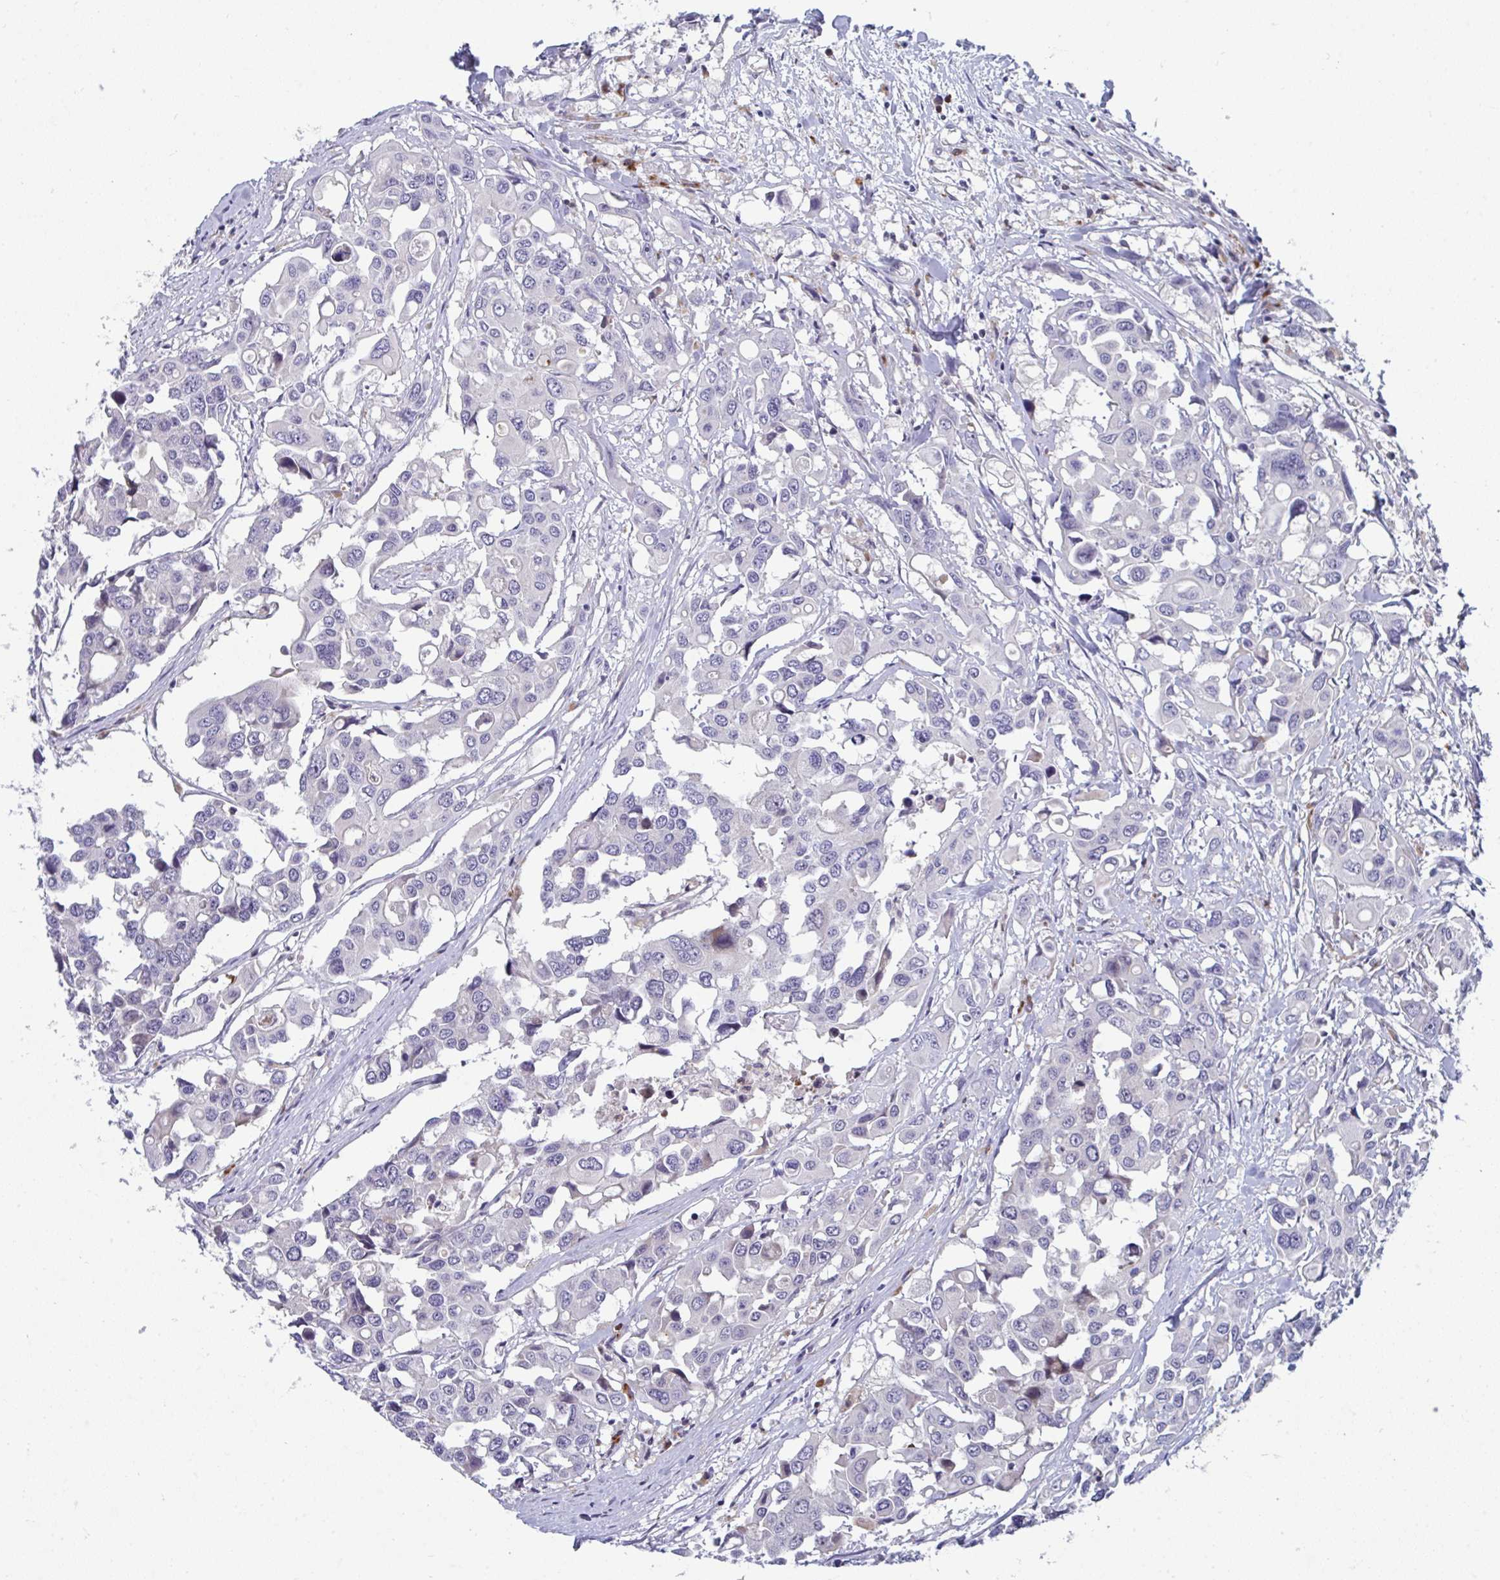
{"staining": {"intensity": "negative", "quantity": "none", "location": "none"}, "tissue": "colorectal cancer", "cell_type": "Tumor cells", "image_type": "cancer", "snomed": [{"axis": "morphology", "description": "Adenocarcinoma, NOS"}, {"axis": "topography", "description": "Colon"}], "caption": "Immunohistochemistry of colorectal cancer exhibits no staining in tumor cells.", "gene": "AOC2", "patient": {"sex": "male", "age": 77}}